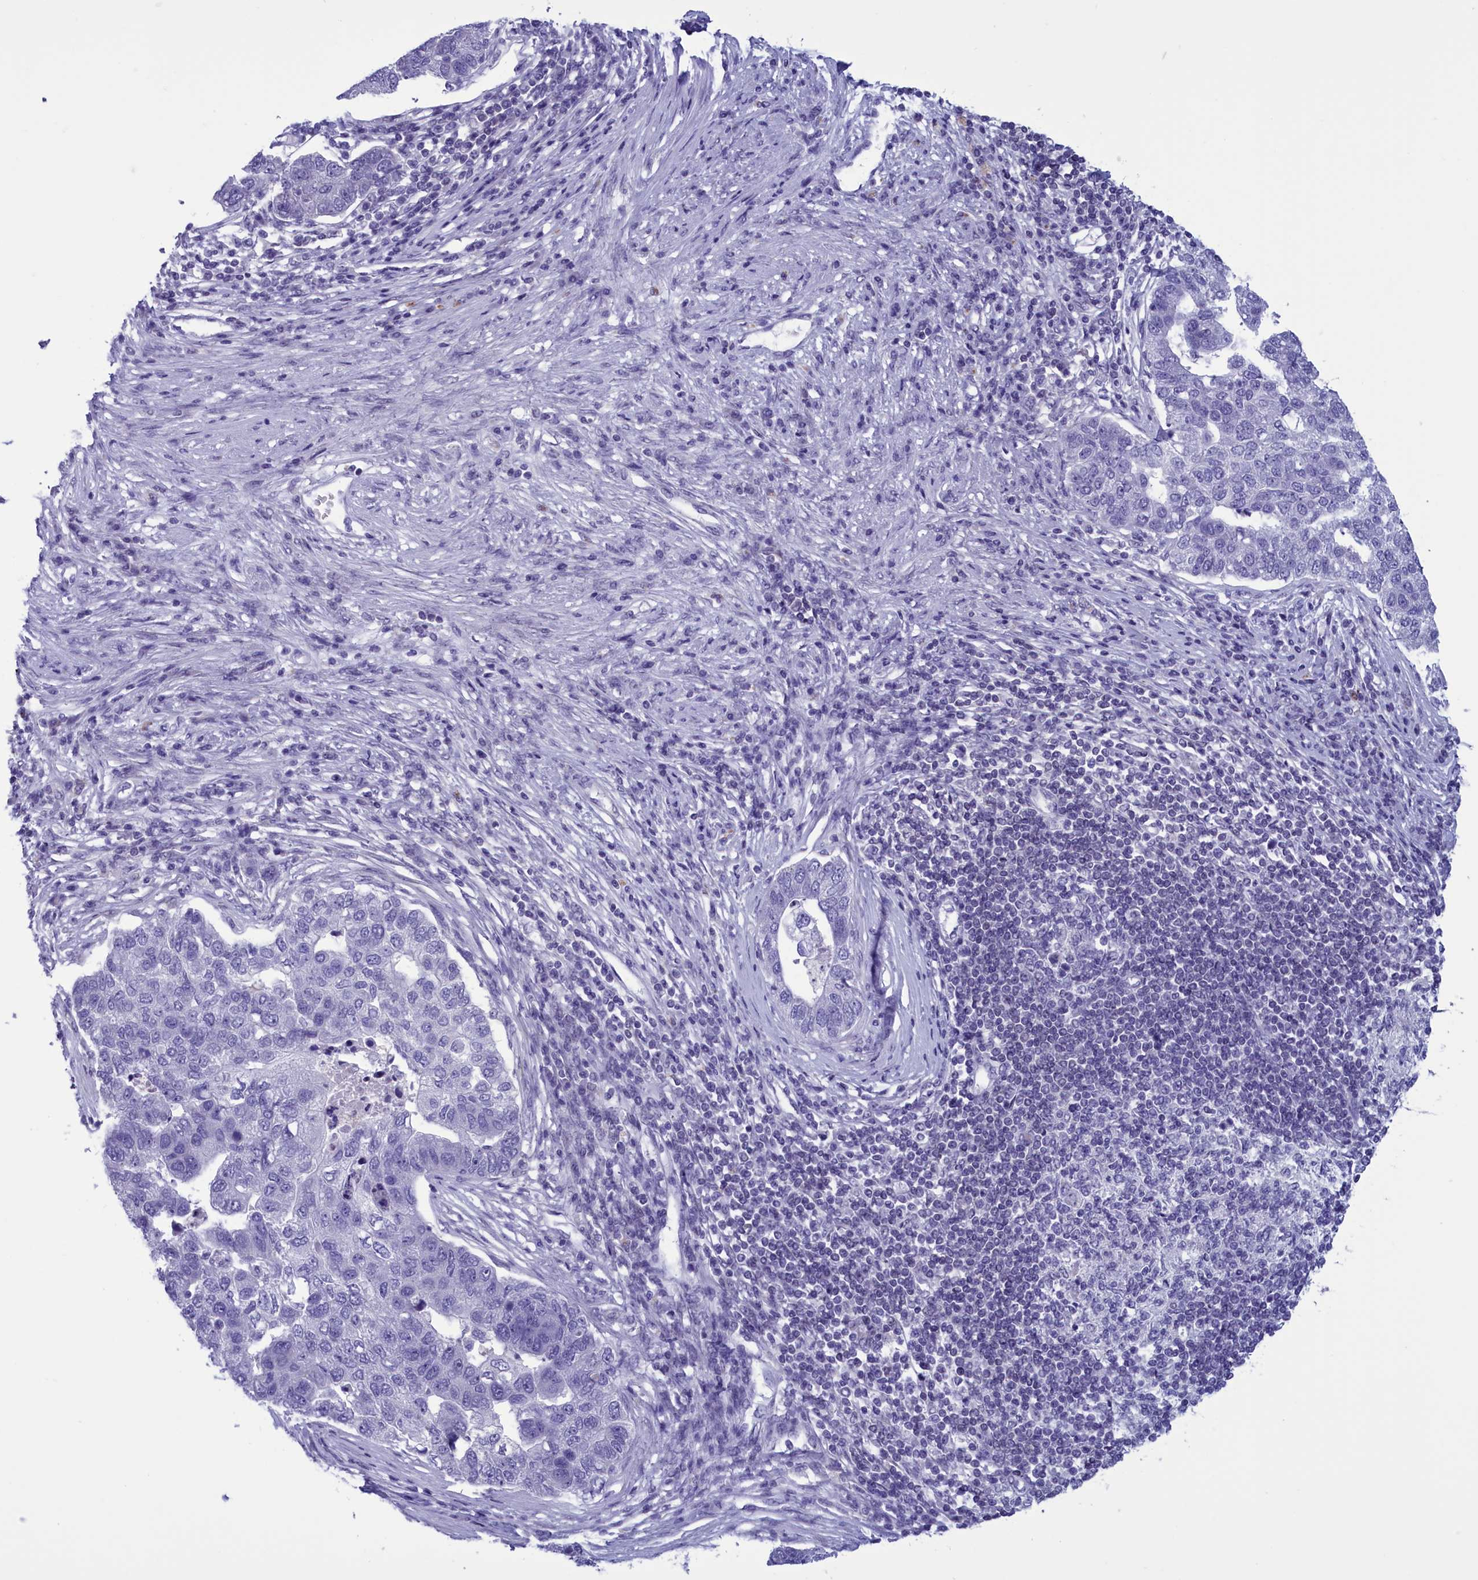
{"staining": {"intensity": "negative", "quantity": "none", "location": "none"}, "tissue": "pancreatic cancer", "cell_type": "Tumor cells", "image_type": "cancer", "snomed": [{"axis": "morphology", "description": "Adenocarcinoma, NOS"}, {"axis": "topography", "description": "Pancreas"}], "caption": "IHC of human adenocarcinoma (pancreatic) reveals no positivity in tumor cells. Brightfield microscopy of immunohistochemistry stained with DAB (brown) and hematoxylin (blue), captured at high magnification.", "gene": "PARS2", "patient": {"sex": "female", "age": 61}}